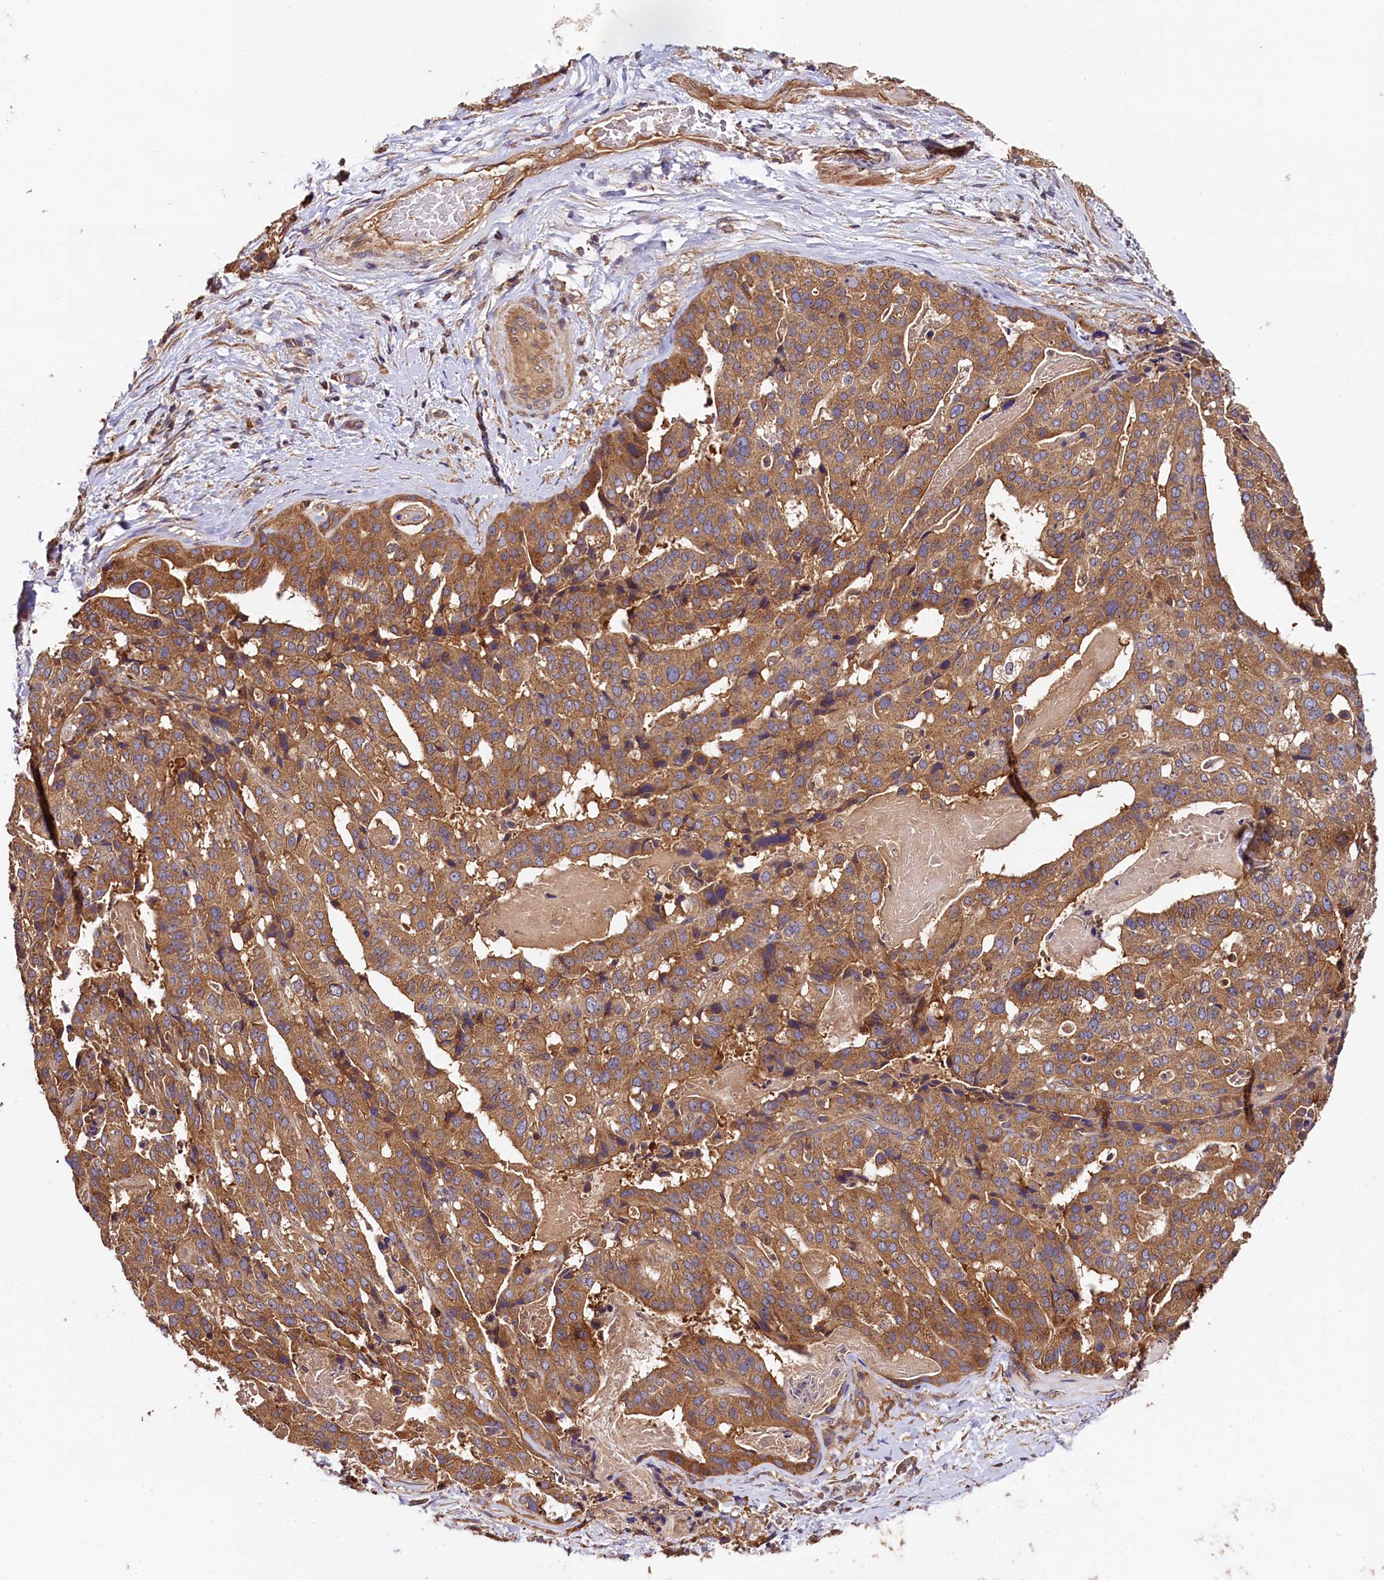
{"staining": {"intensity": "moderate", "quantity": ">75%", "location": "cytoplasmic/membranous"}, "tissue": "stomach cancer", "cell_type": "Tumor cells", "image_type": "cancer", "snomed": [{"axis": "morphology", "description": "Adenocarcinoma, NOS"}, {"axis": "topography", "description": "Stomach"}], "caption": "Stomach adenocarcinoma tissue displays moderate cytoplasmic/membranous expression in approximately >75% of tumor cells (DAB (3,3'-diaminobenzidine) IHC with brightfield microscopy, high magnification).", "gene": "KLC2", "patient": {"sex": "male", "age": 48}}